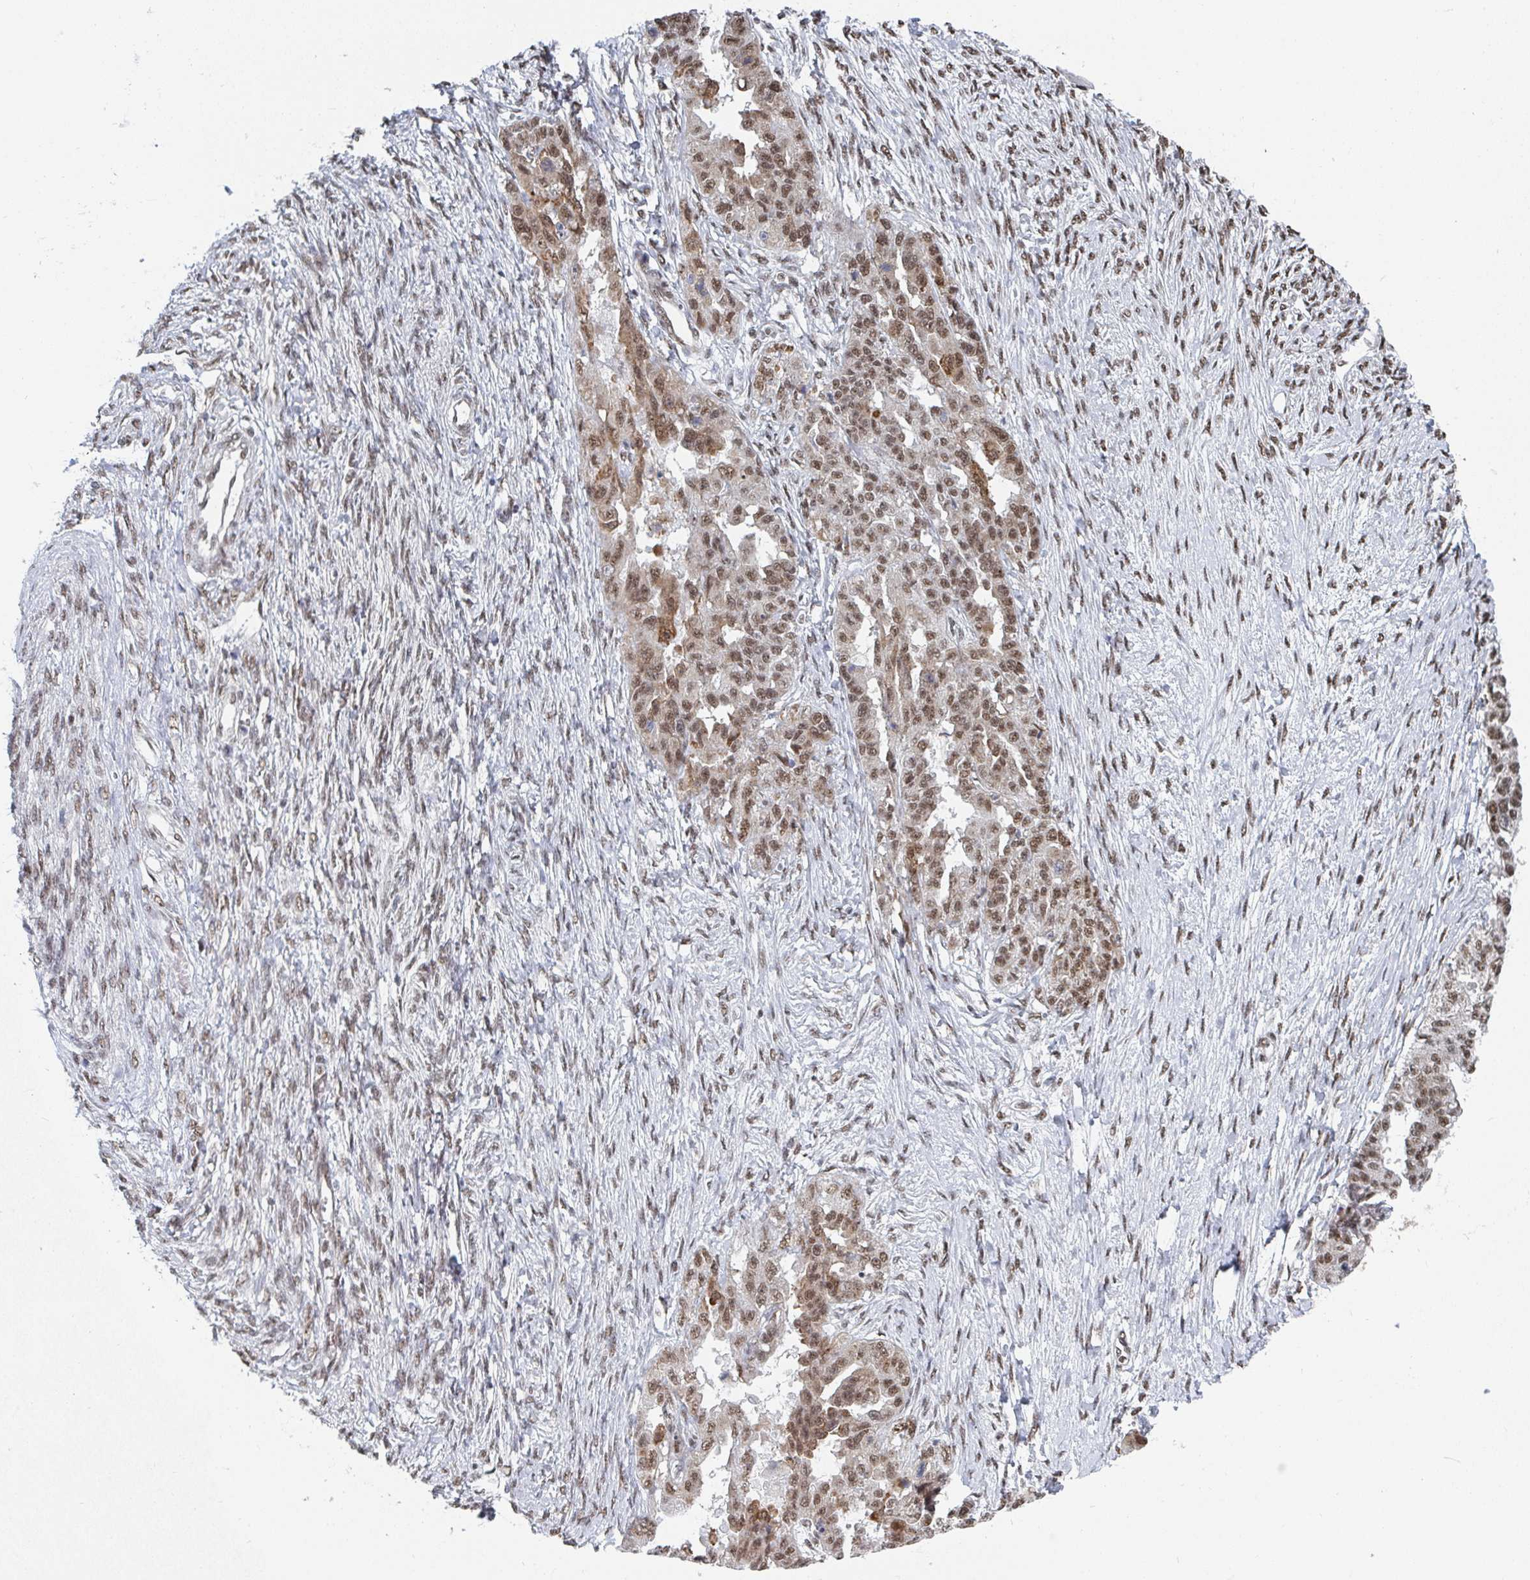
{"staining": {"intensity": "moderate", "quantity": ">75%", "location": "nuclear"}, "tissue": "ovarian cancer", "cell_type": "Tumor cells", "image_type": "cancer", "snomed": [{"axis": "morphology", "description": "Cystadenocarcinoma, serous, NOS"}, {"axis": "topography", "description": "Ovary"}], "caption": "Human ovarian serous cystadenocarcinoma stained with a protein marker demonstrates moderate staining in tumor cells.", "gene": "MBNL1", "patient": {"sex": "female", "age": 58}}